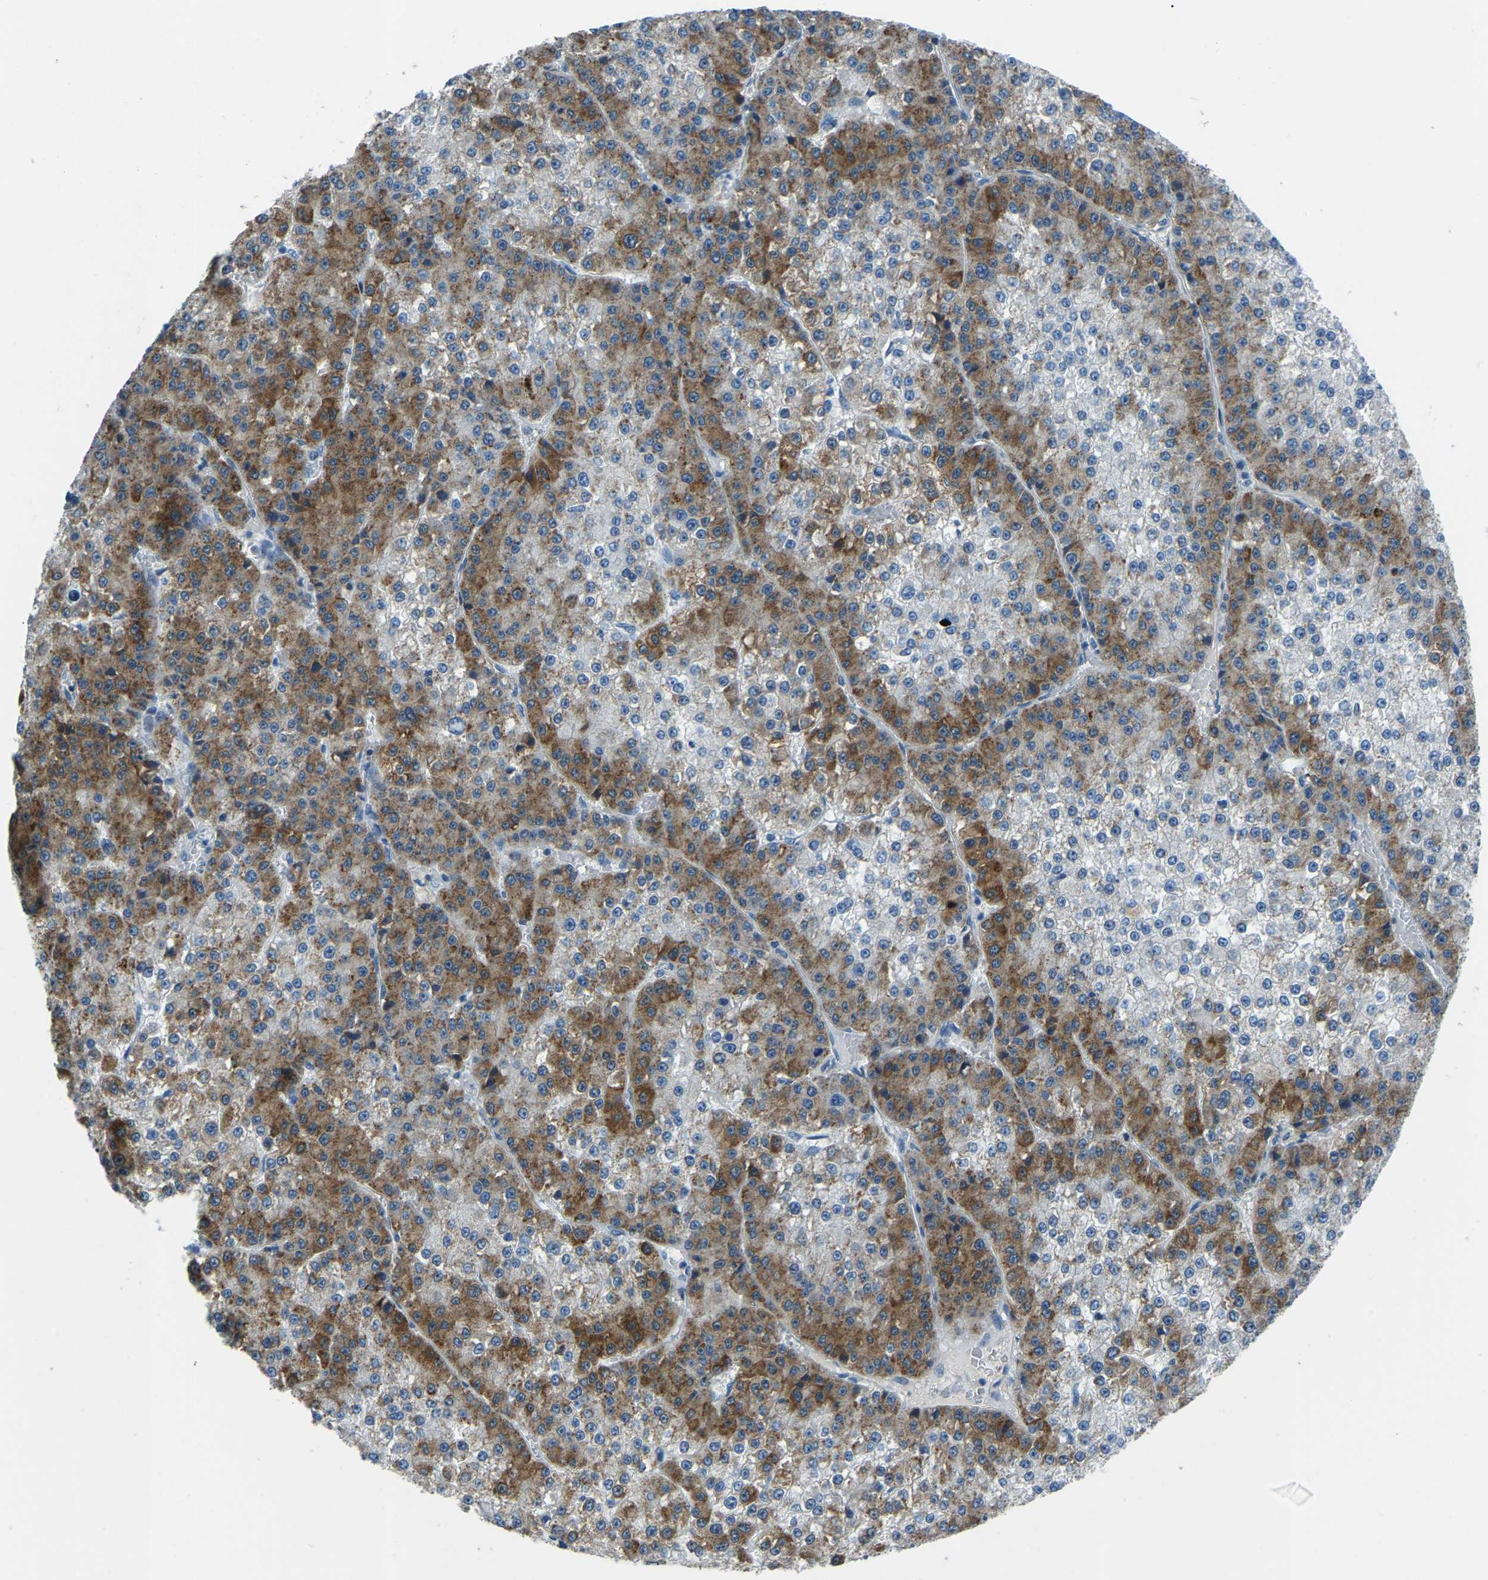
{"staining": {"intensity": "moderate", "quantity": "25%-75%", "location": "cytoplasmic/membranous"}, "tissue": "liver cancer", "cell_type": "Tumor cells", "image_type": "cancer", "snomed": [{"axis": "morphology", "description": "Carcinoma, Hepatocellular, NOS"}, {"axis": "topography", "description": "Liver"}], "caption": "The histopathology image shows staining of liver cancer (hepatocellular carcinoma), revealing moderate cytoplasmic/membranous protein staining (brown color) within tumor cells.", "gene": "XIRP1", "patient": {"sex": "female", "age": 73}}